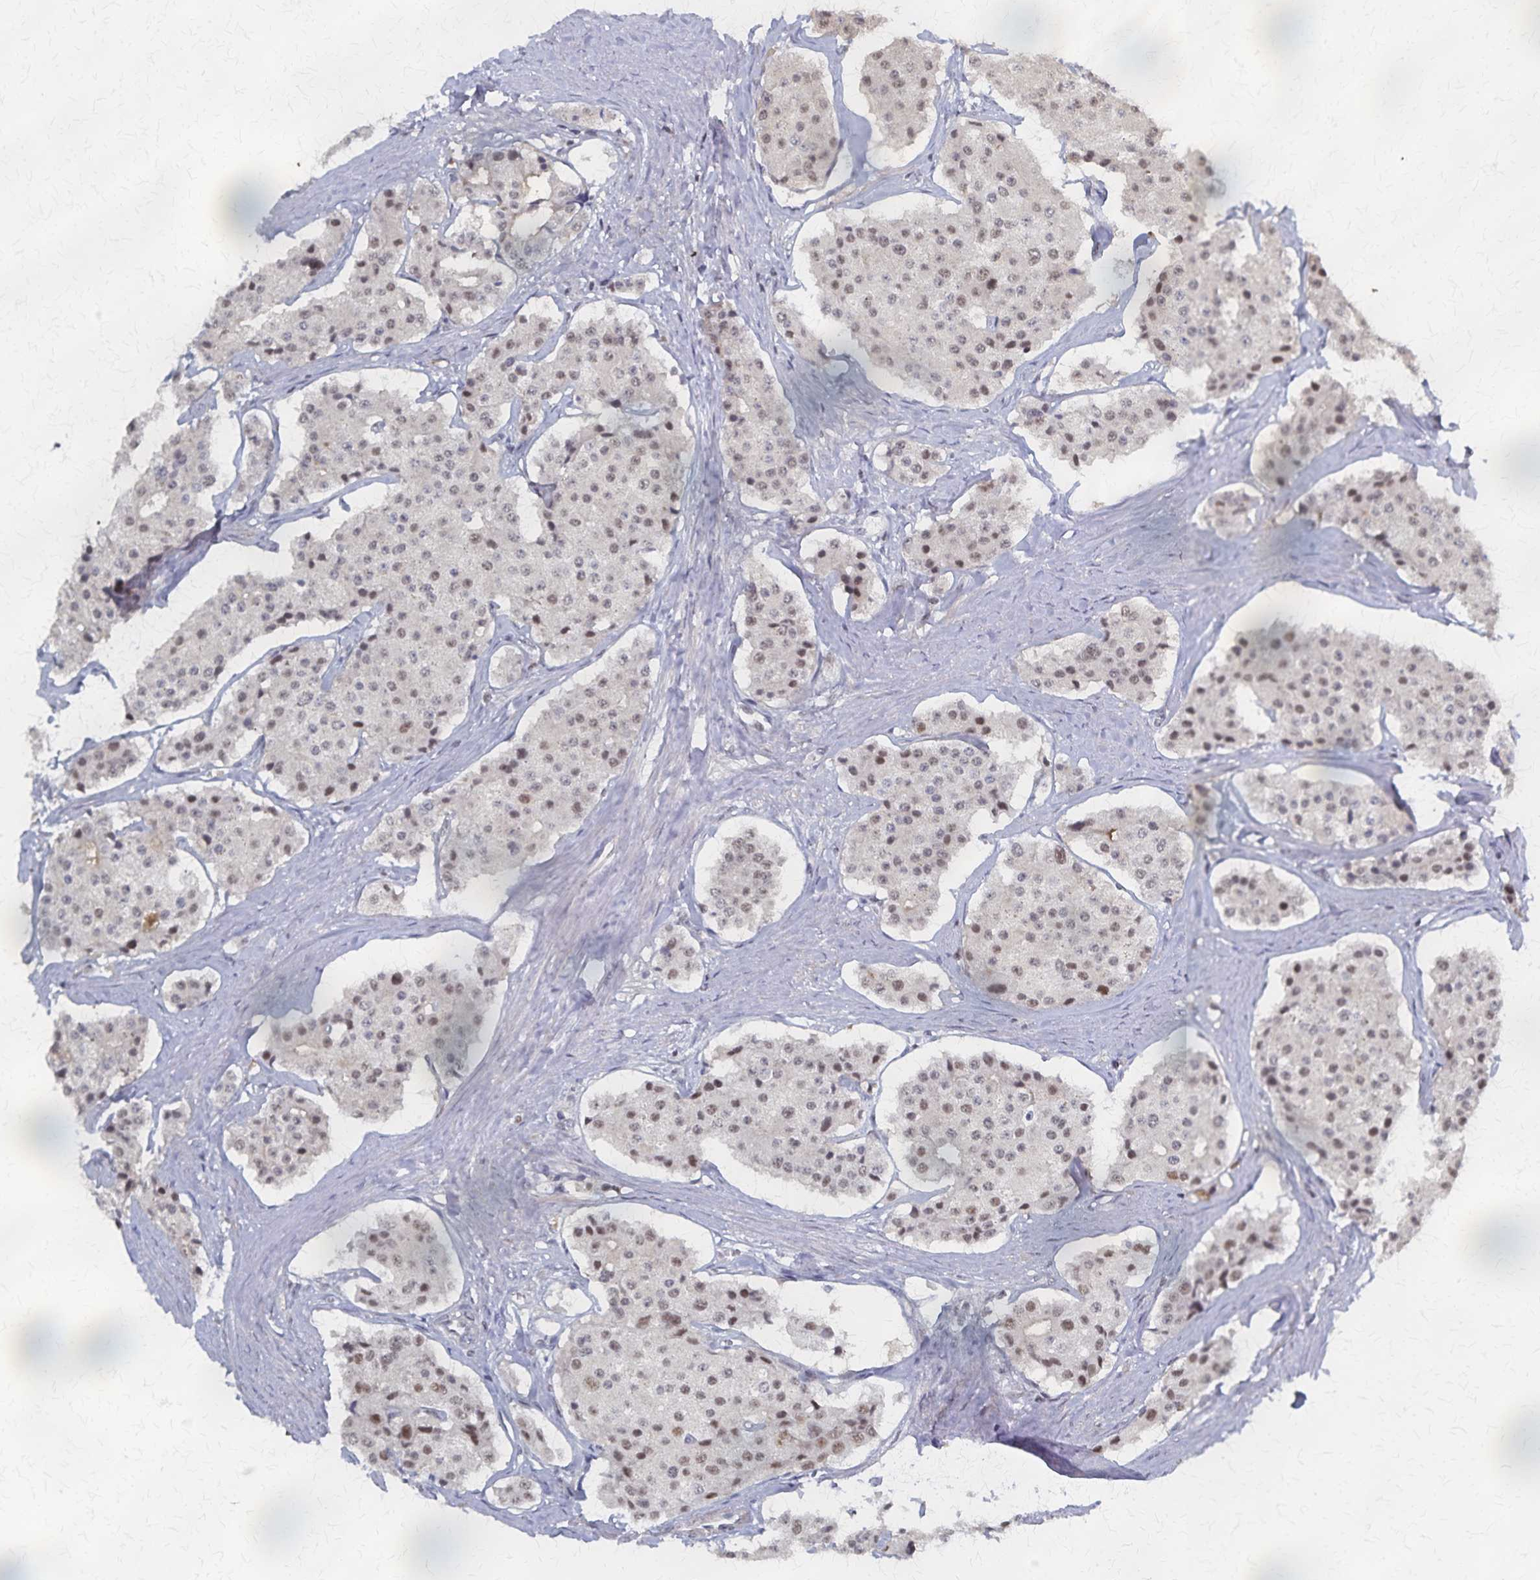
{"staining": {"intensity": "weak", "quantity": "25%-75%", "location": "nuclear"}, "tissue": "carcinoid", "cell_type": "Tumor cells", "image_type": "cancer", "snomed": [{"axis": "morphology", "description": "Carcinoid, malignant, NOS"}, {"axis": "topography", "description": "Small intestine"}], "caption": "Immunohistochemistry staining of malignant carcinoid, which demonstrates low levels of weak nuclear staining in approximately 25%-75% of tumor cells indicating weak nuclear protein staining. The staining was performed using DAB (brown) for protein detection and nuclei were counterstained in hematoxylin (blue).", "gene": "GTF2B", "patient": {"sex": "female", "age": 65}}